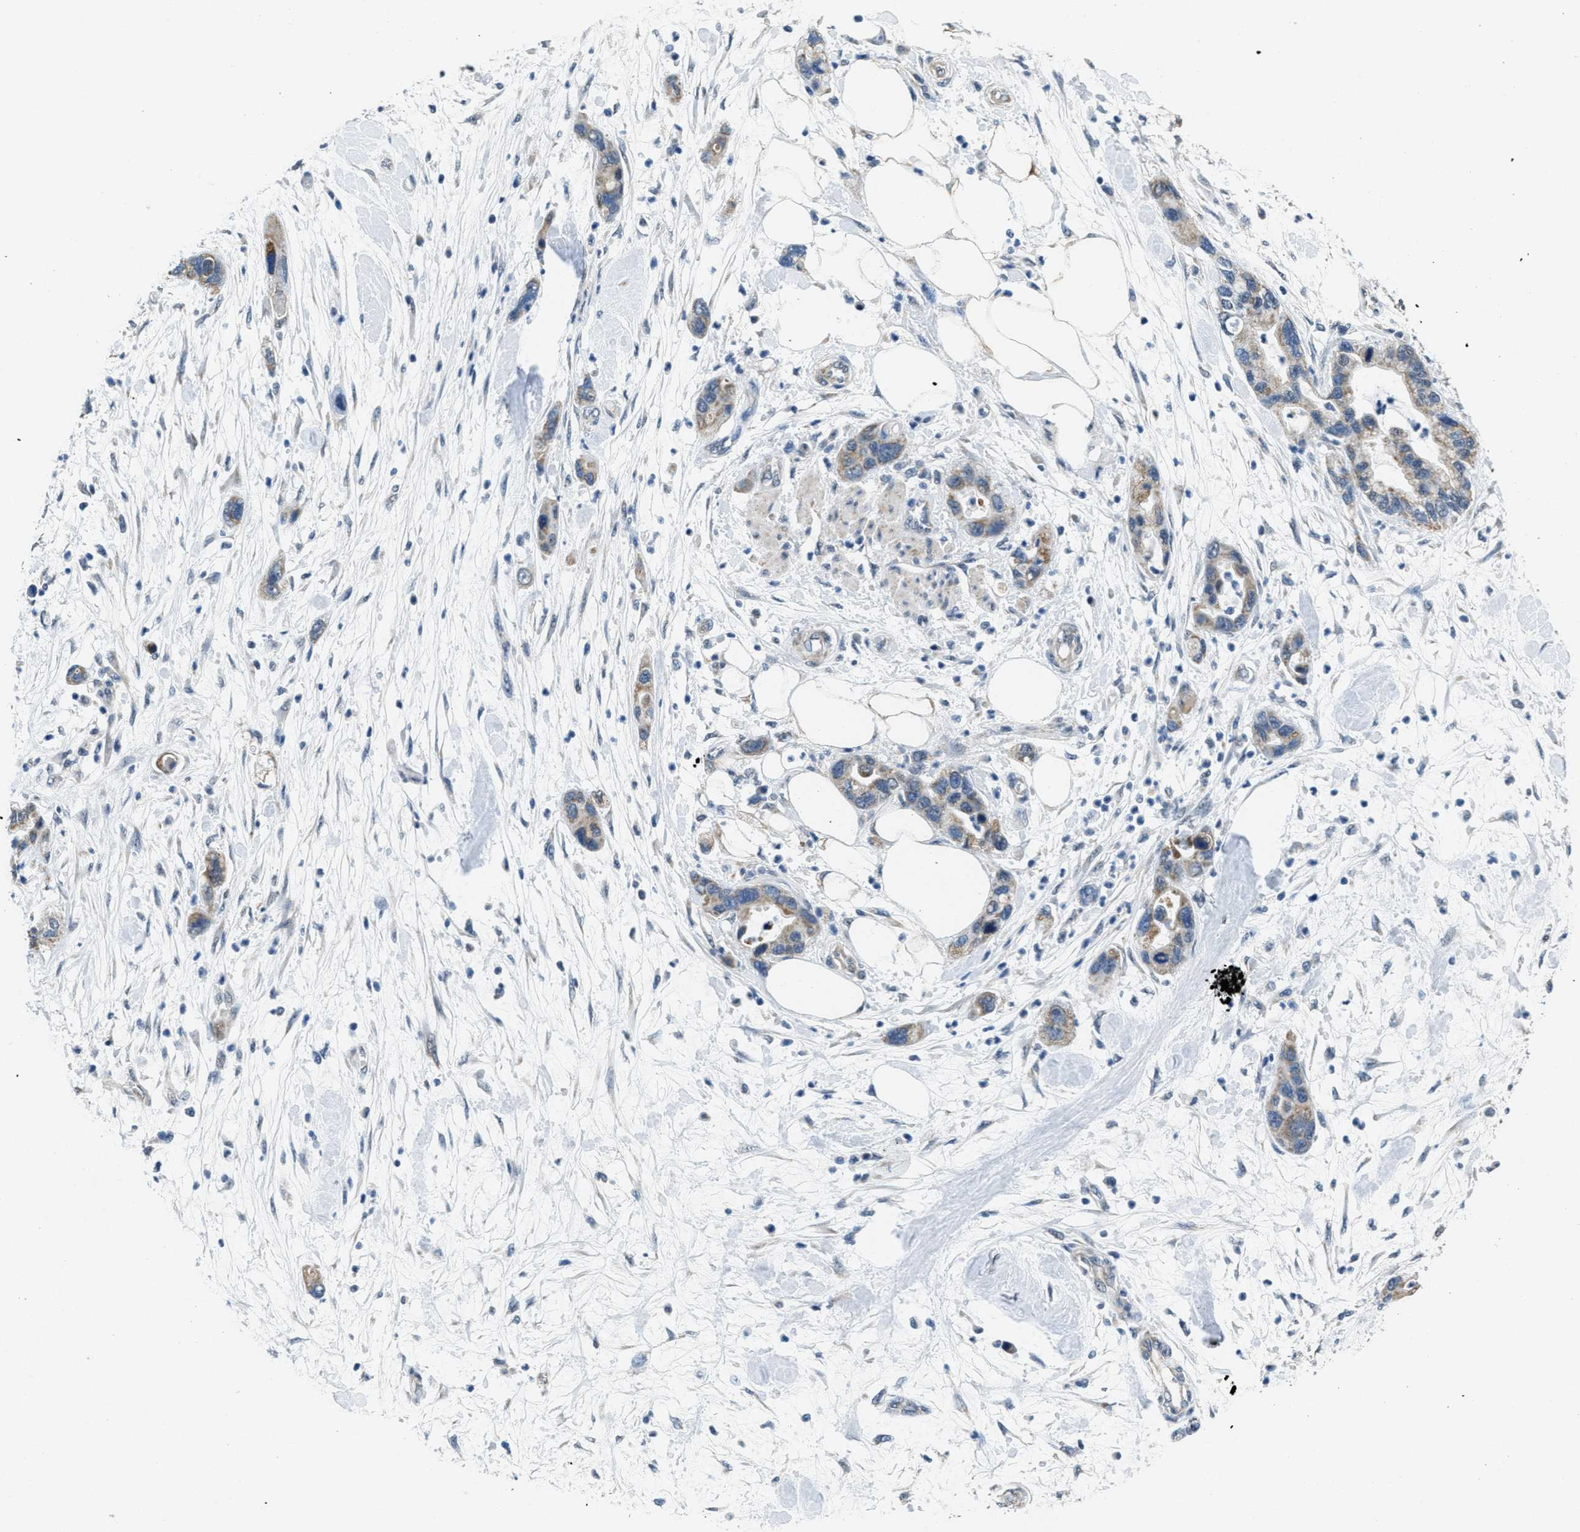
{"staining": {"intensity": "weak", "quantity": ">75%", "location": "cytoplasmic/membranous"}, "tissue": "pancreatic cancer", "cell_type": "Tumor cells", "image_type": "cancer", "snomed": [{"axis": "morphology", "description": "Normal tissue, NOS"}, {"axis": "morphology", "description": "Adenocarcinoma, NOS"}, {"axis": "topography", "description": "Pancreas"}], "caption": "The micrograph demonstrates staining of adenocarcinoma (pancreatic), revealing weak cytoplasmic/membranous protein staining (brown color) within tumor cells. The protein is stained brown, and the nuclei are stained in blue (DAB IHC with brightfield microscopy, high magnification).", "gene": "TOMM70", "patient": {"sex": "female", "age": 71}}